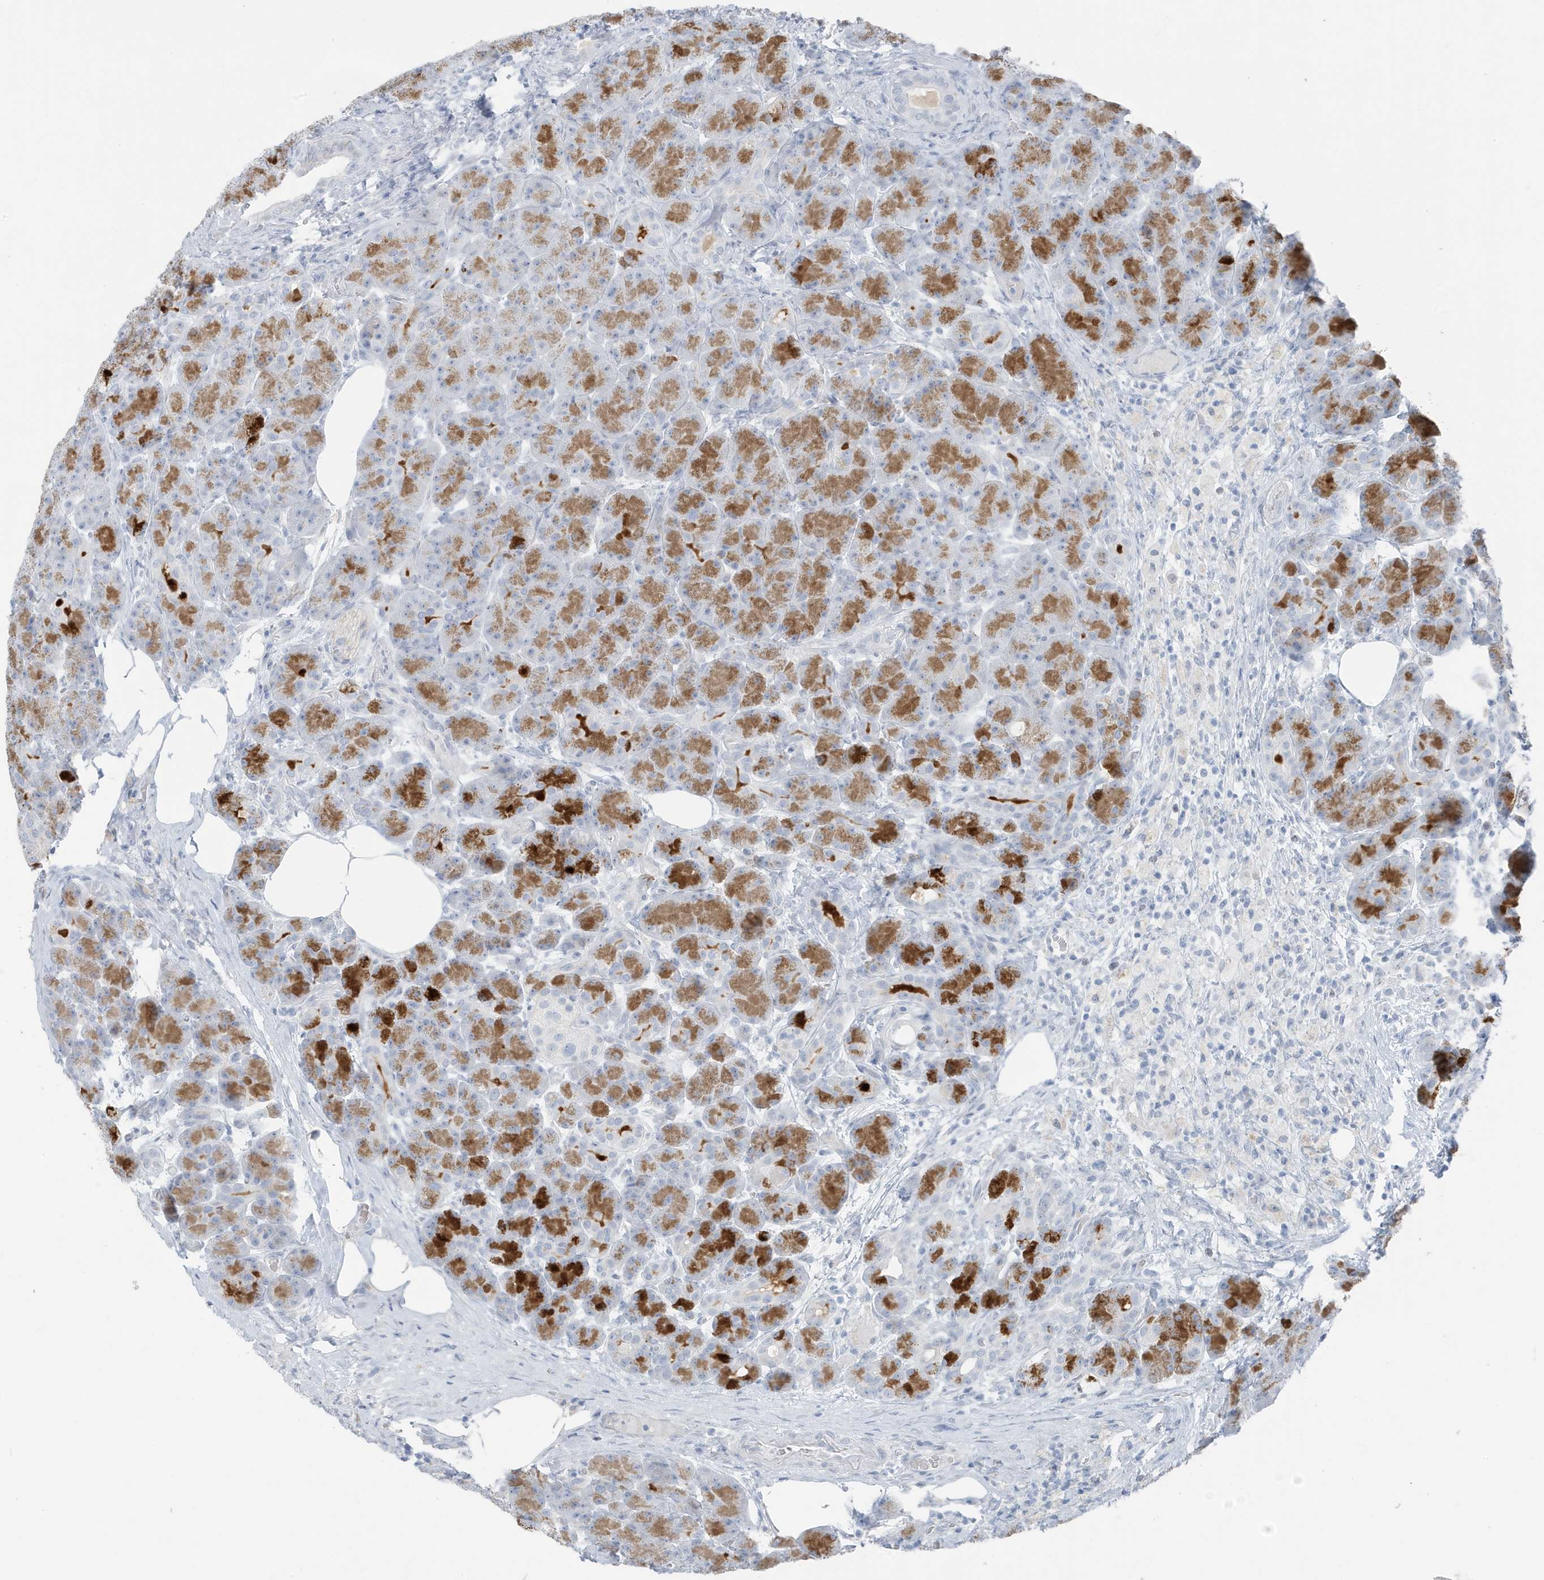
{"staining": {"intensity": "moderate", "quantity": ">75%", "location": "cytoplasmic/membranous"}, "tissue": "pancreas", "cell_type": "Exocrine glandular cells", "image_type": "normal", "snomed": [{"axis": "morphology", "description": "Normal tissue, NOS"}, {"axis": "topography", "description": "Pancreas"}], "caption": "Immunohistochemical staining of unremarkable pancreas exhibits >75% levels of moderate cytoplasmic/membranous protein expression in approximately >75% of exocrine glandular cells.", "gene": "ZFP64", "patient": {"sex": "male", "age": 63}}